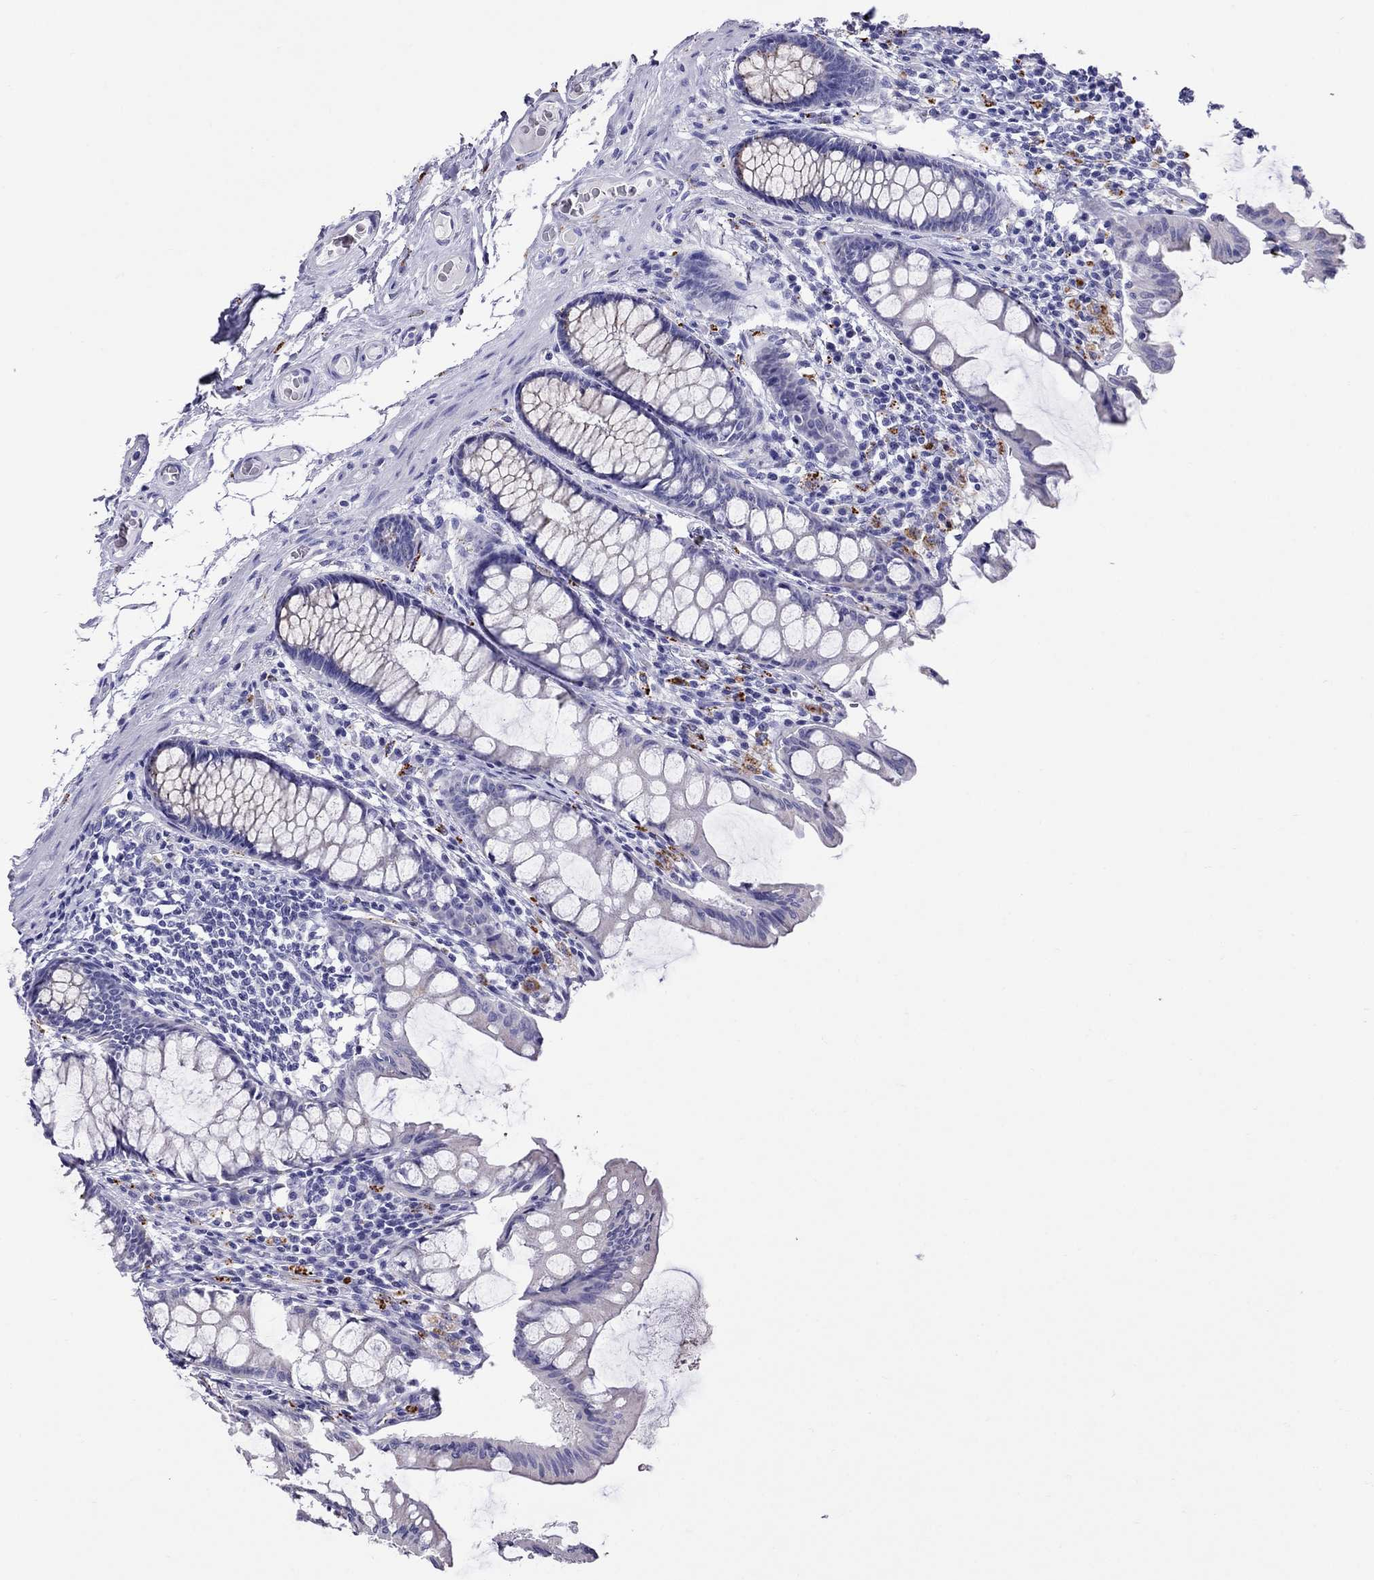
{"staining": {"intensity": "negative", "quantity": "none", "location": "none"}, "tissue": "colon", "cell_type": "Endothelial cells", "image_type": "normal", "snomed": [{"axis": "morphology", "description": "Normal tissue, NOS"}, {"axis": "topography", "description": "Colon"}], "caption": "There is no significant staining in endothelial cells of colon. (Brightfield microscopy of DAB (3,3'-diaminobenzidine) immunohistochemistry (IHC) at high magnification).", "gene": "CLPSL2", "patient": {"sex": "female", "age": 65}}